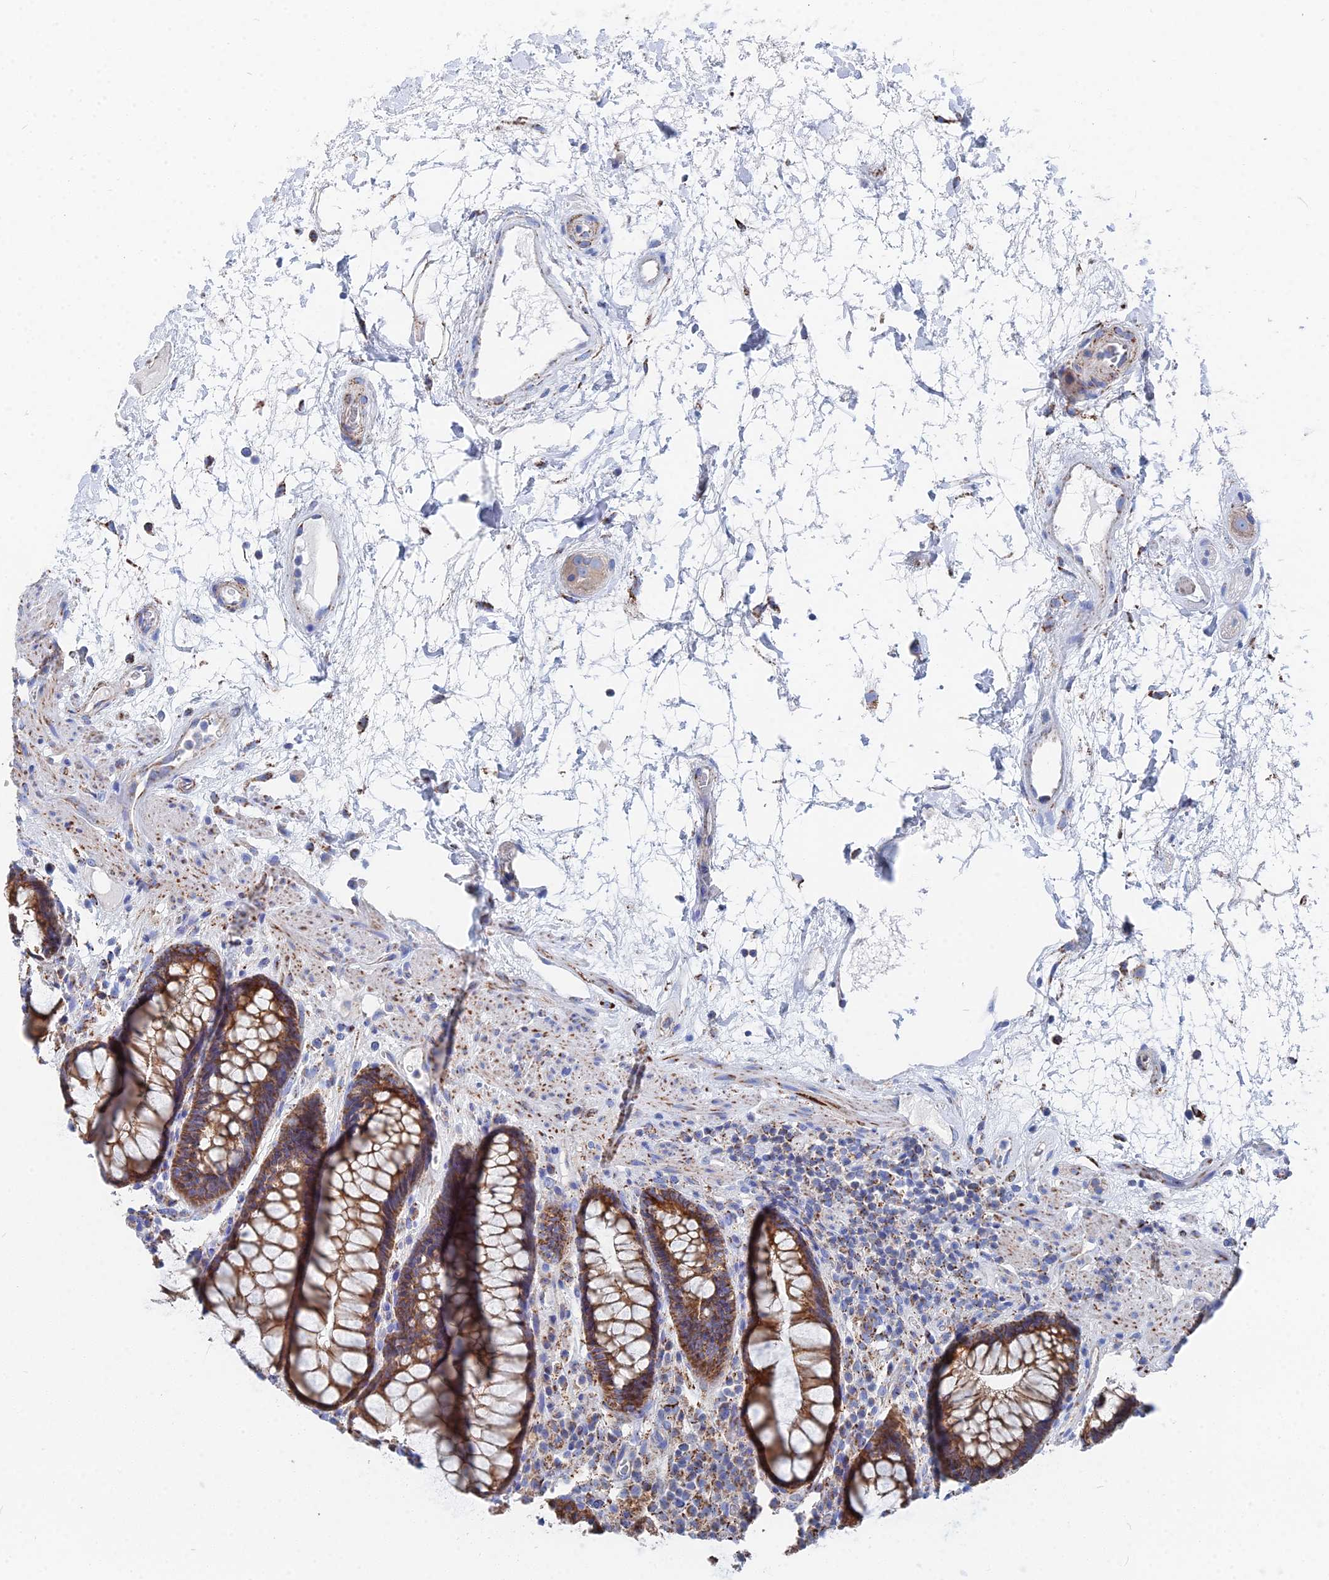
{"staining": {"intensity": "strong", "quantity": ">75%", "location": "cytoplasmic/membranous"}, "tissue": "rectum", "cell_type": "Glandular cells", "image_type": "normal", "snomed": [{"axis": "morphology", "description": "Normal tissue, NOS"}, {"axis": "topography", "description": "Rectum"}], "caption": "Glandular cells exhibit high levels of strong cytoplasmic/membranous expression in about >75% of cells in normal rectum. The staining was performed using DAB (3,3'-diaminobenzidine), with brown indicating positive protein expression. Nuclei are stained blue with hematoxylin.", "gene": "IFT80", "patient": {"sex": "male", "age": 64}}